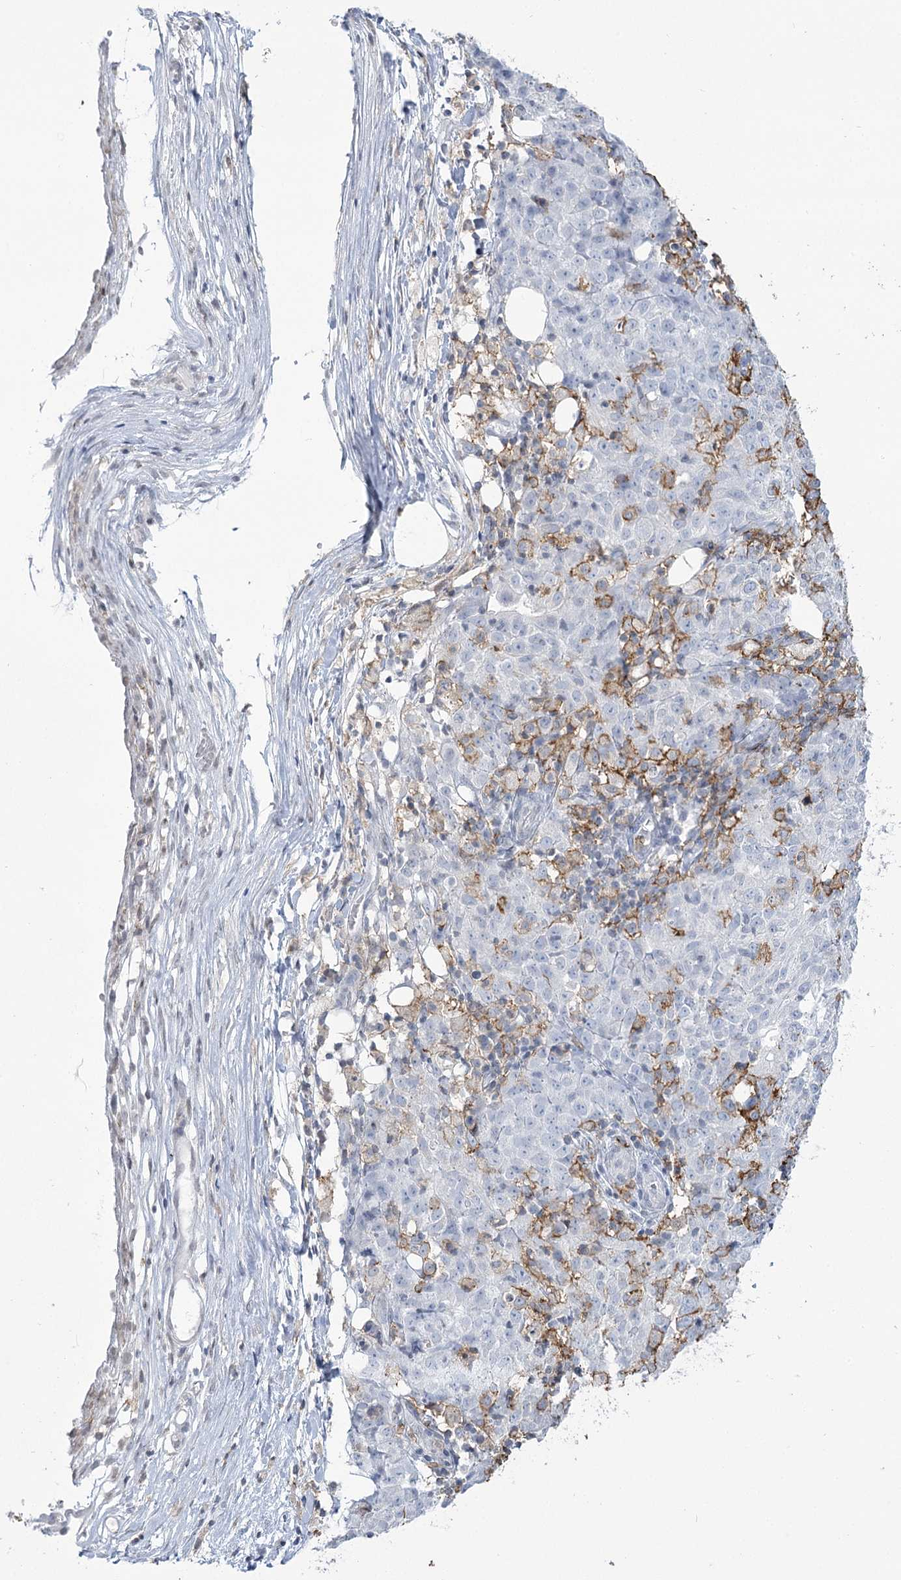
{"staining": {"intensity": "negative", "quantity": "none", "location": "none"}, "tissue": "ovarian cancer", "cell_type": "Tumor cells", "image_type": "cancer", "snomed": [{"axis": "morphology", "description": "Carcinoma, endometroid"}, {"axis": "topography", "description": "Ovary"}], "caption": "Ovarian cancer (endometroid carcinoma) was stained to show a protein in brown. There is no significant staining in tumor cells.", "gene": "C11orf1", "patient": {"sex": "female", "age": 42}}